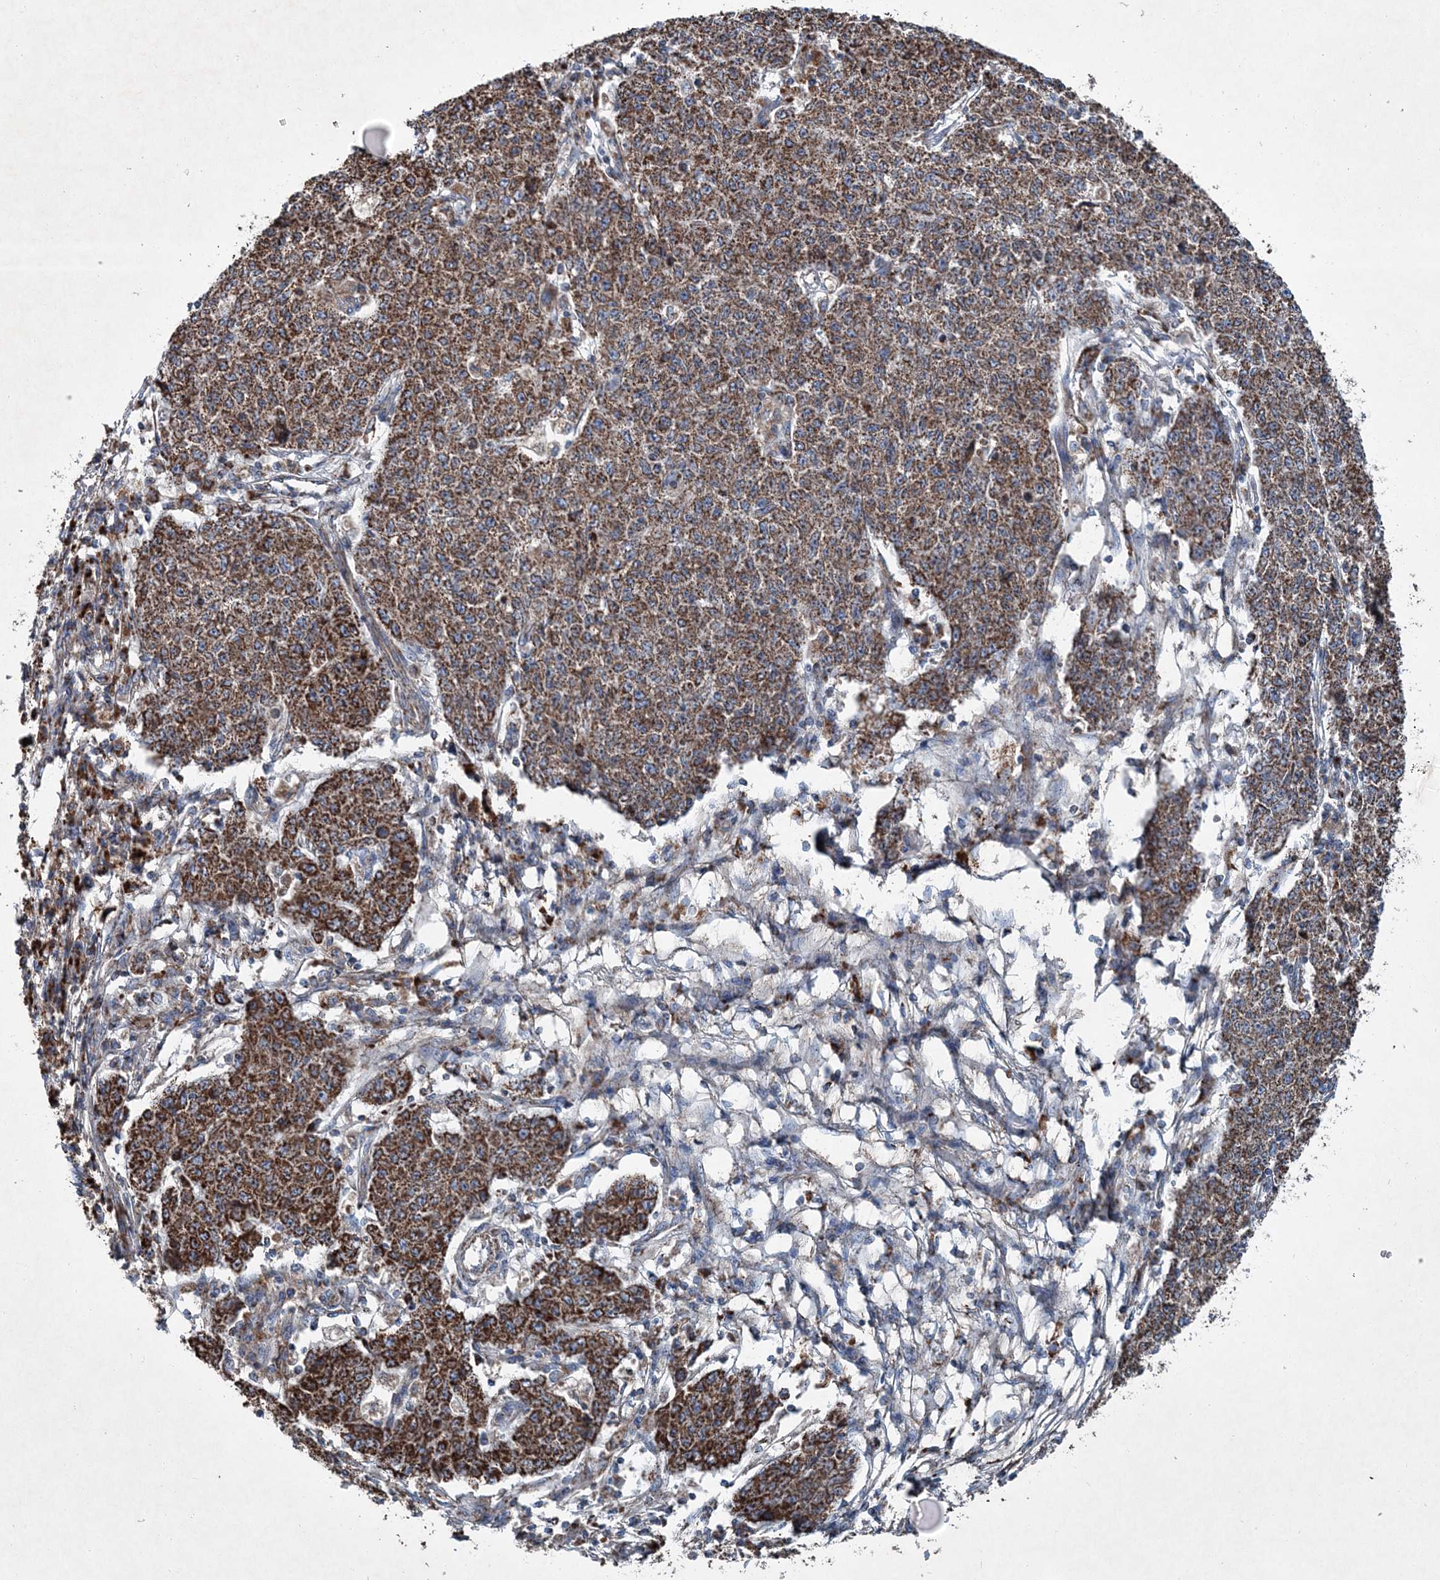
{"staining": {"intensity": "strong", "quantity": ">75%", "location": "cytoplasmic/membranous"}, "tissue": "ovarian cancer", "cell_type": "Tumor cells", "image_type": "cancer", "snomed": [{"axis": "morphology", "description": "Carcinoma, endometroid"}, {"axis": "topography", "description": "Ovary"}], "caption": "Immunohistochemistry (IHC) of human ovarian cancer reveals high levels of strong cytoplasmic/membranous positivity in about >75% of tumor cells. The staining was performed using DAB, with brown indicating positive protein expression. Nuclei are stained blue with hematoxylin.", "gene": "SPAG16", "patient": {"sex": "female", "age": 42}}